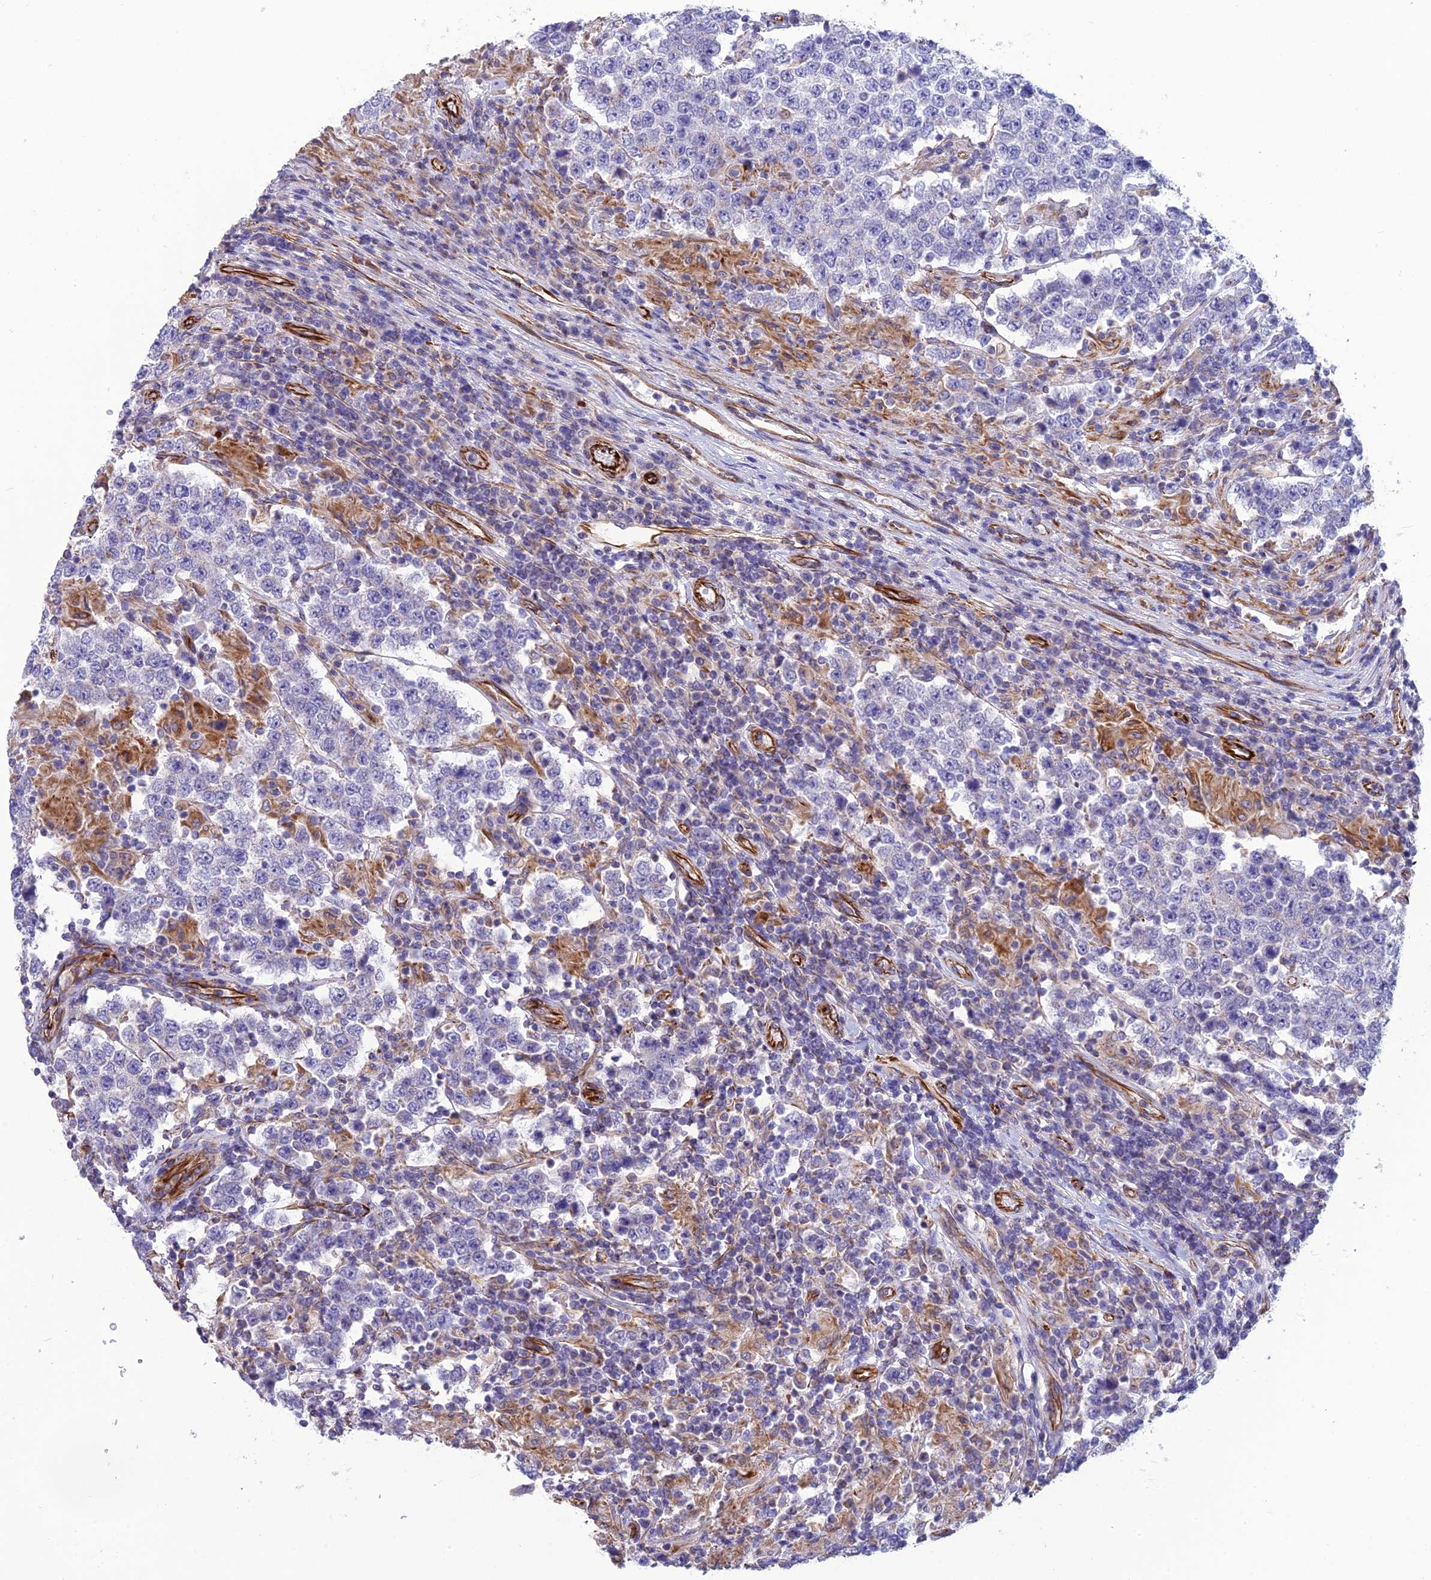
{"staining": {"intensity": "negative", "quantity": "none", "location": "none"}, "tissue": "testis cancer", "cell_type": "Tumor cells", "image_type": "cancer", "snomed": [{"axis": "morphology", "description": "Normal tissue, NOS"}, {"axis": "morphology", "description": "Urothelial carcinoma, High grade"}, {"axis": "morphology", "description": "Seminoma, NOS"}, {"axis": "morphology", "description": "Carcinoma, Embryonal, NOS"}, {"axis": "topography", "description": "Urinary bladder"}, {"axis": "topography", "description": "Testis"}], "caption": "There is no significant expression in tumor cells of testis cancer.", "gene": "FBXL20", "patient": {"sex": "male", "age": 41}}